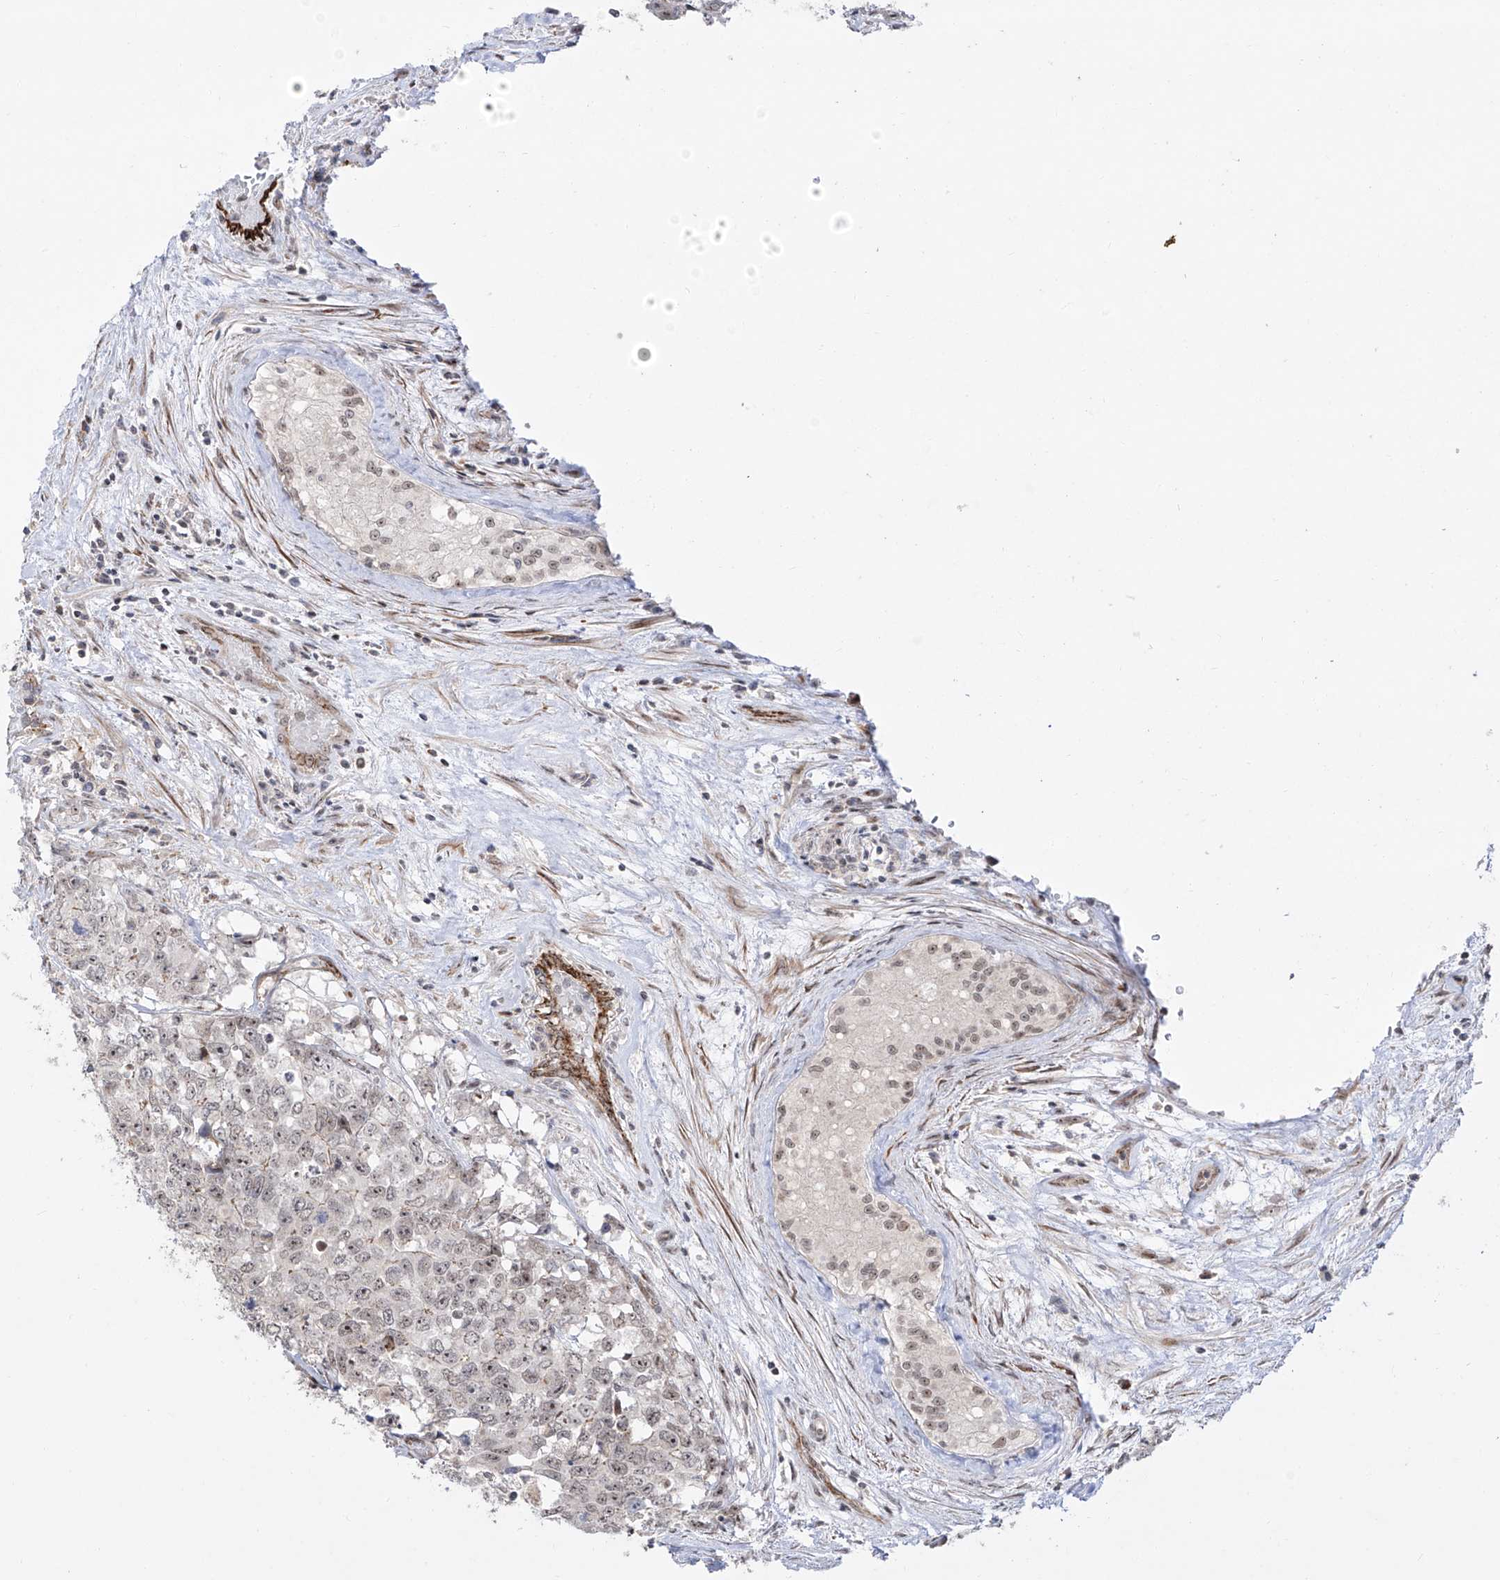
{"staining": {"intensity": "weak", "quantity": "<25%", "location": "cytoplasmic/membranous,nuclear"}, "tissue": "testis cancer", "cell_type": "Tumor cells", "image_type": "cancer", "snomed": [{"axis": "morphology", "description": "Carcinoma, Embryonal, NOS"}, {"axis": "topography", "description": "Testis"}], "caption": "IHC micrograph of embryonal carcinoma (testis) stained for a protein (brown), which reveals no expression in tumor cells.", "gene": "ZNF180", "patient": {"sex": "male", "age": 28}}